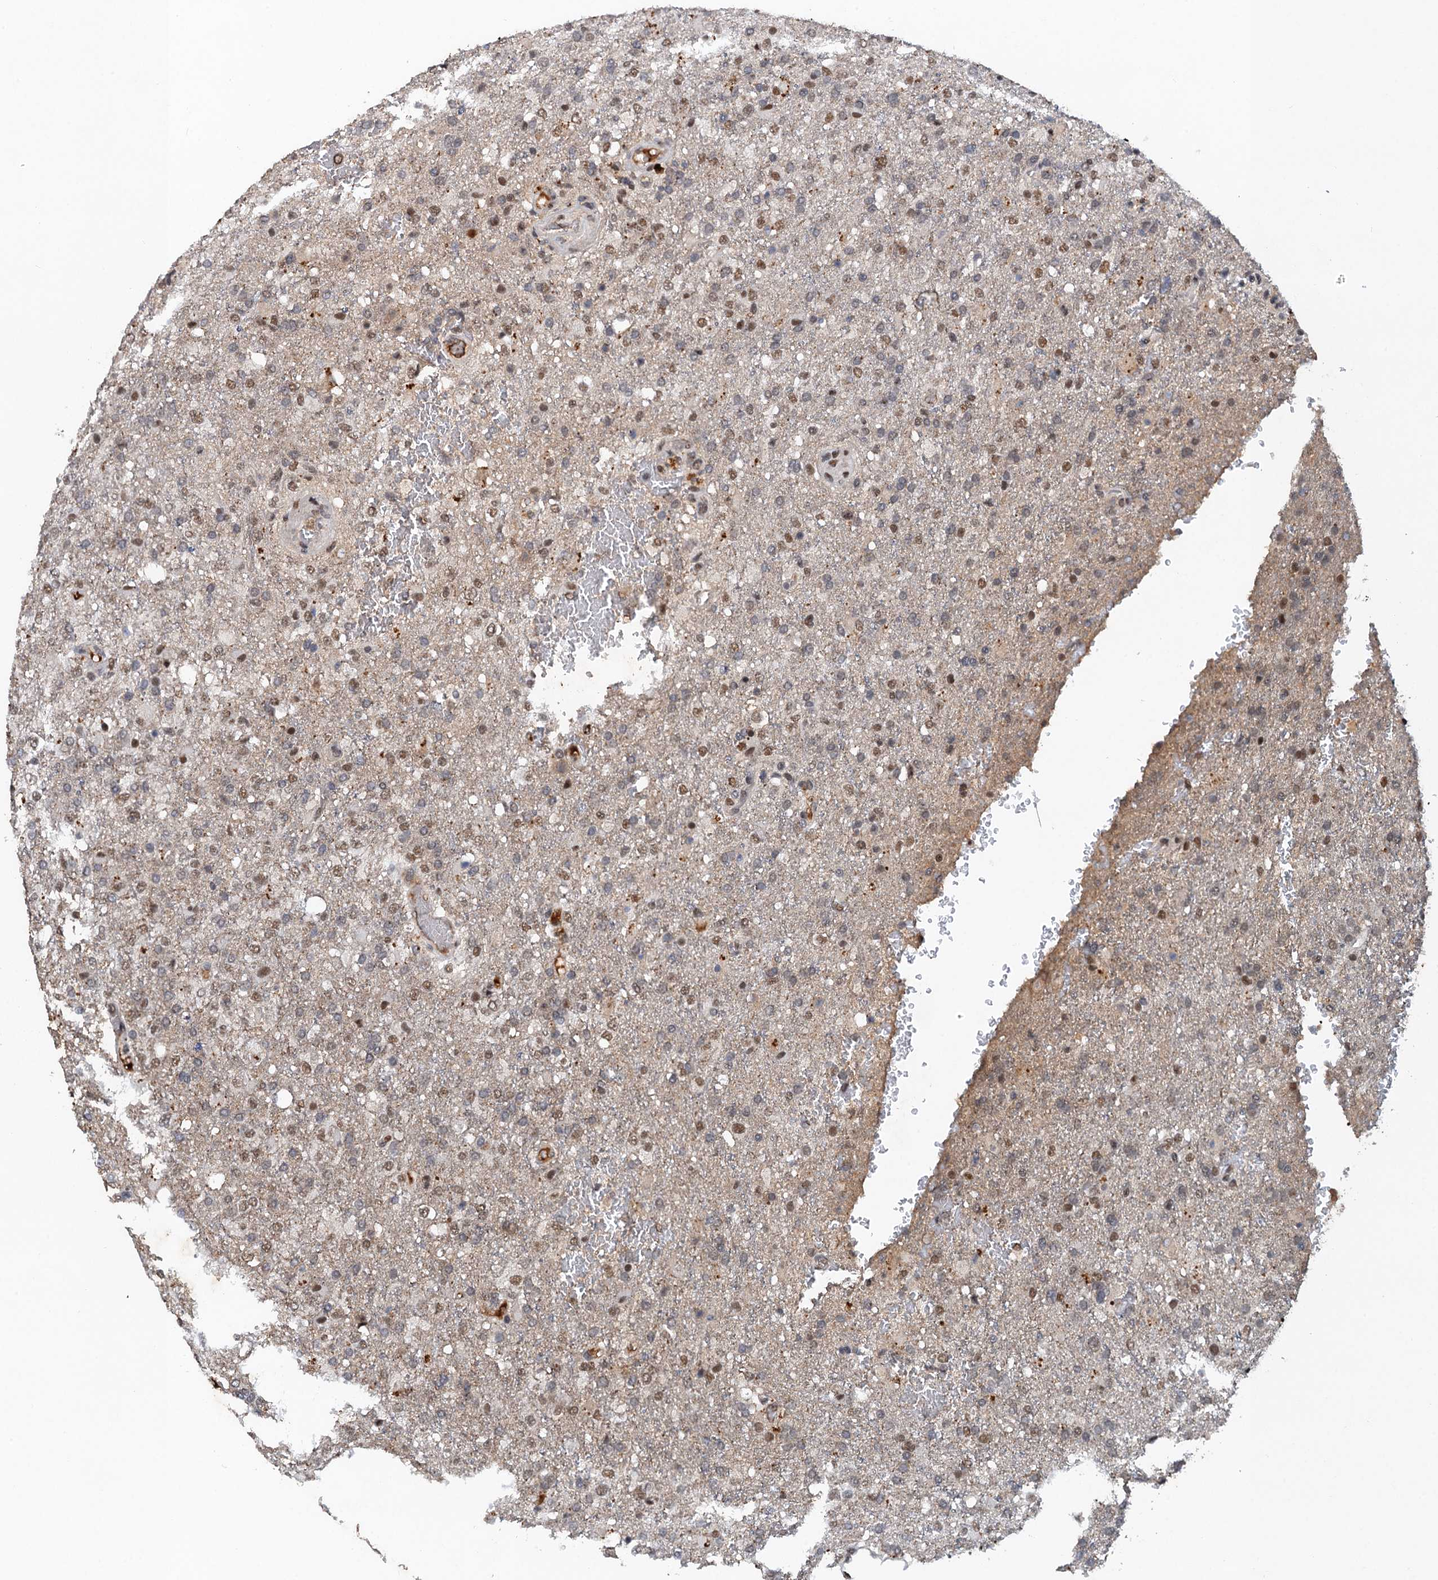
{"staining": {"intensity": "moderate", "quantity": "25%-75%", "location": "nuclear"}, "tissue": "glioma", "cell_type": "Tumor cells", "image_type": "cancer", "snomed": [{"axis": "morphology", "description": "Glioma, malignant, High grade"}, {"axis": "topography", "description": "Brain"}], "caption": "A histopathology image of human glioma stained for a protein demonstrates moderate nuclear brown staining in tumor cells. The staining was performed using DAB, with brown indicating positive protein expression. Nuclei are stained blue with hematoxylin.", "gene": "CSTF3", "patient": {"sex": "female", "age": 74}}